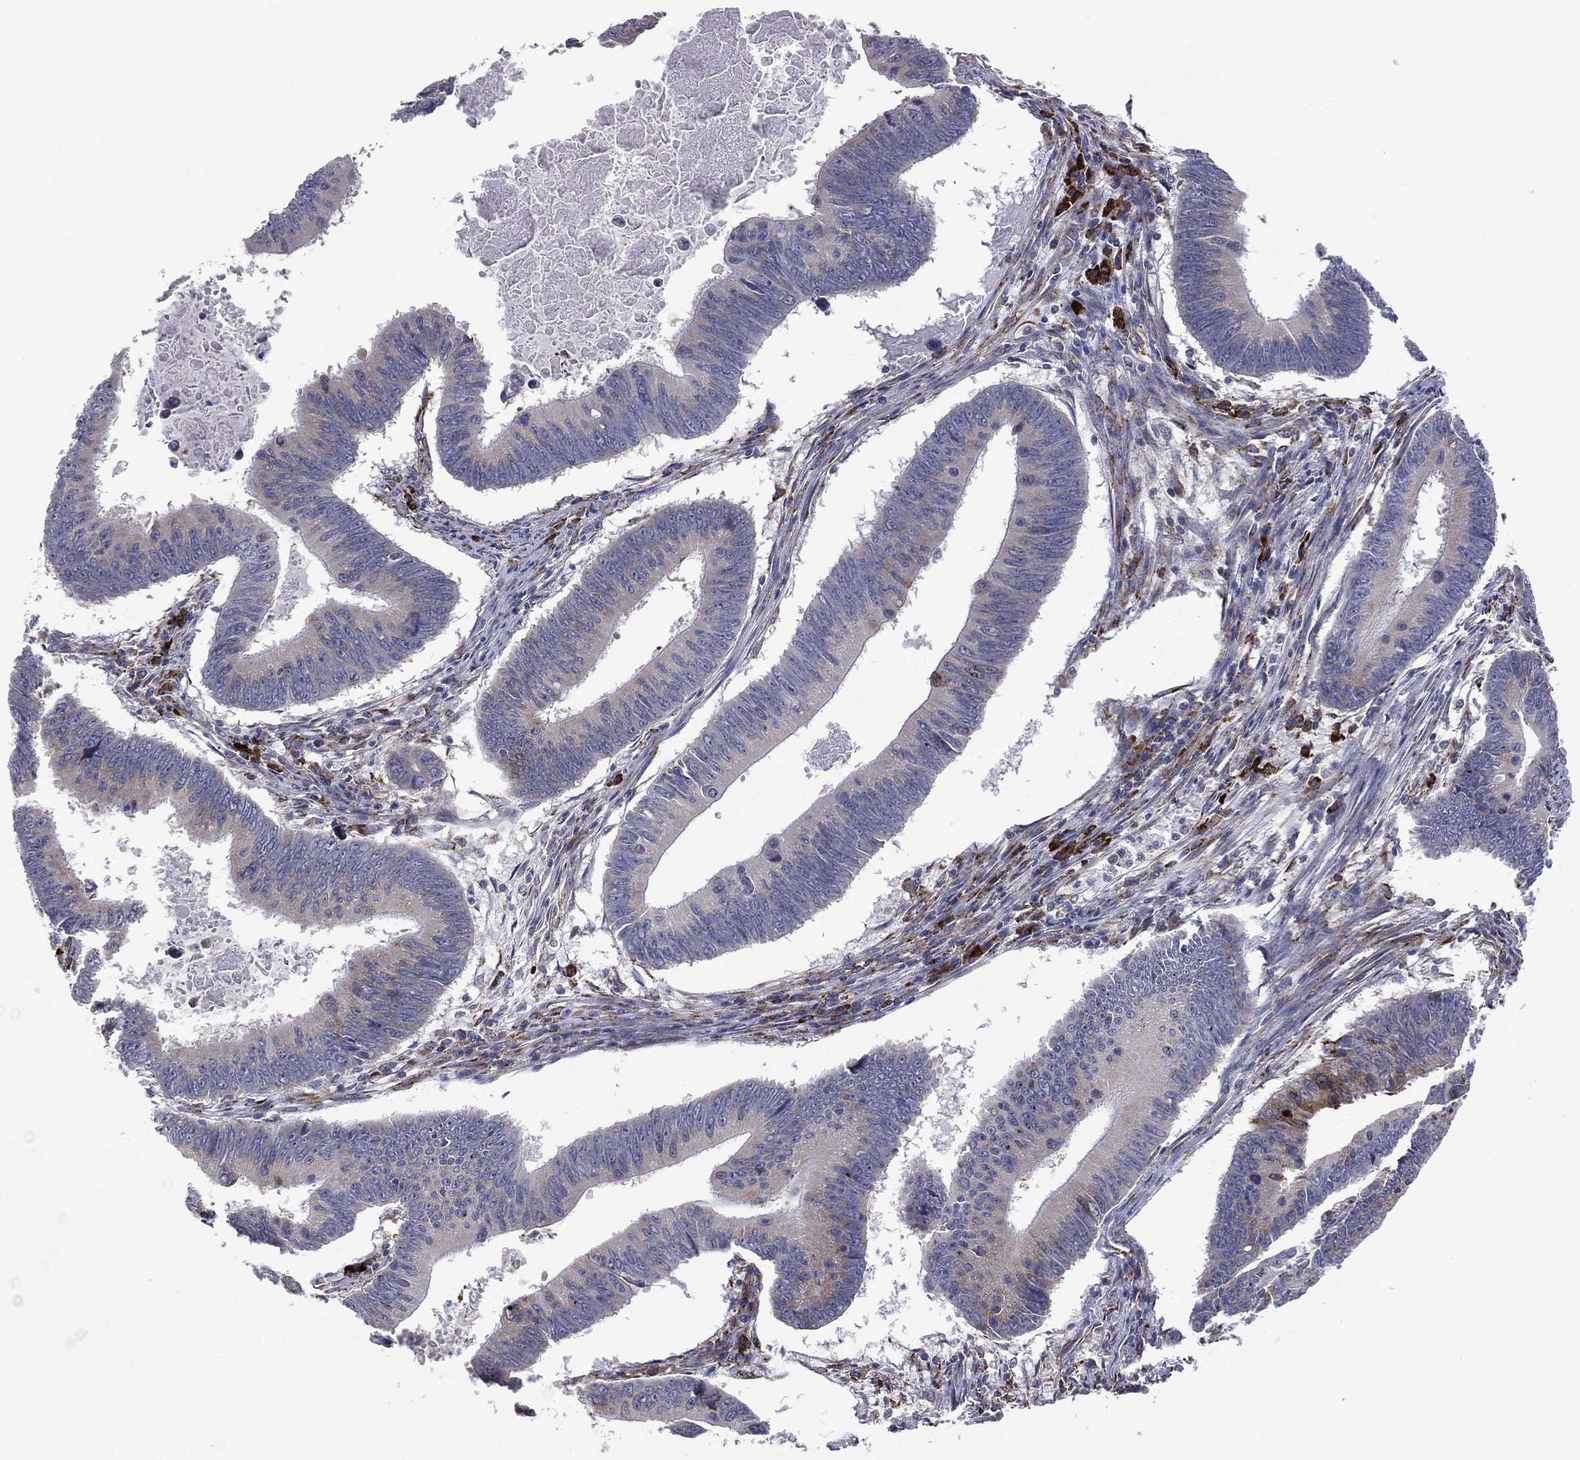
{"staining": {"intensity": "moderate", "quantity": "<25%", "location": "cytoplasmic/membranous"}, "tissue": "colorectal cancer", "cell_type": "Tumor cells", "image_type": "cancer", "snomed": [{"axis": "morphology", "description": "Adenocarcinoma, NOS"}, {"axis": "topography", "description": "Colon"}], "caption": "IHC image of neoplastic tissue: colorectal adenocarcinoma stained using IHC reveals low levels of moderate protein expression localized specifically in the cytoplasmic/membranous of tumor cells, appearing as a cytoplasmic/membranous brown color.", "gene": "C20orf96", "patient": {"sex": "female", "age": 87}}